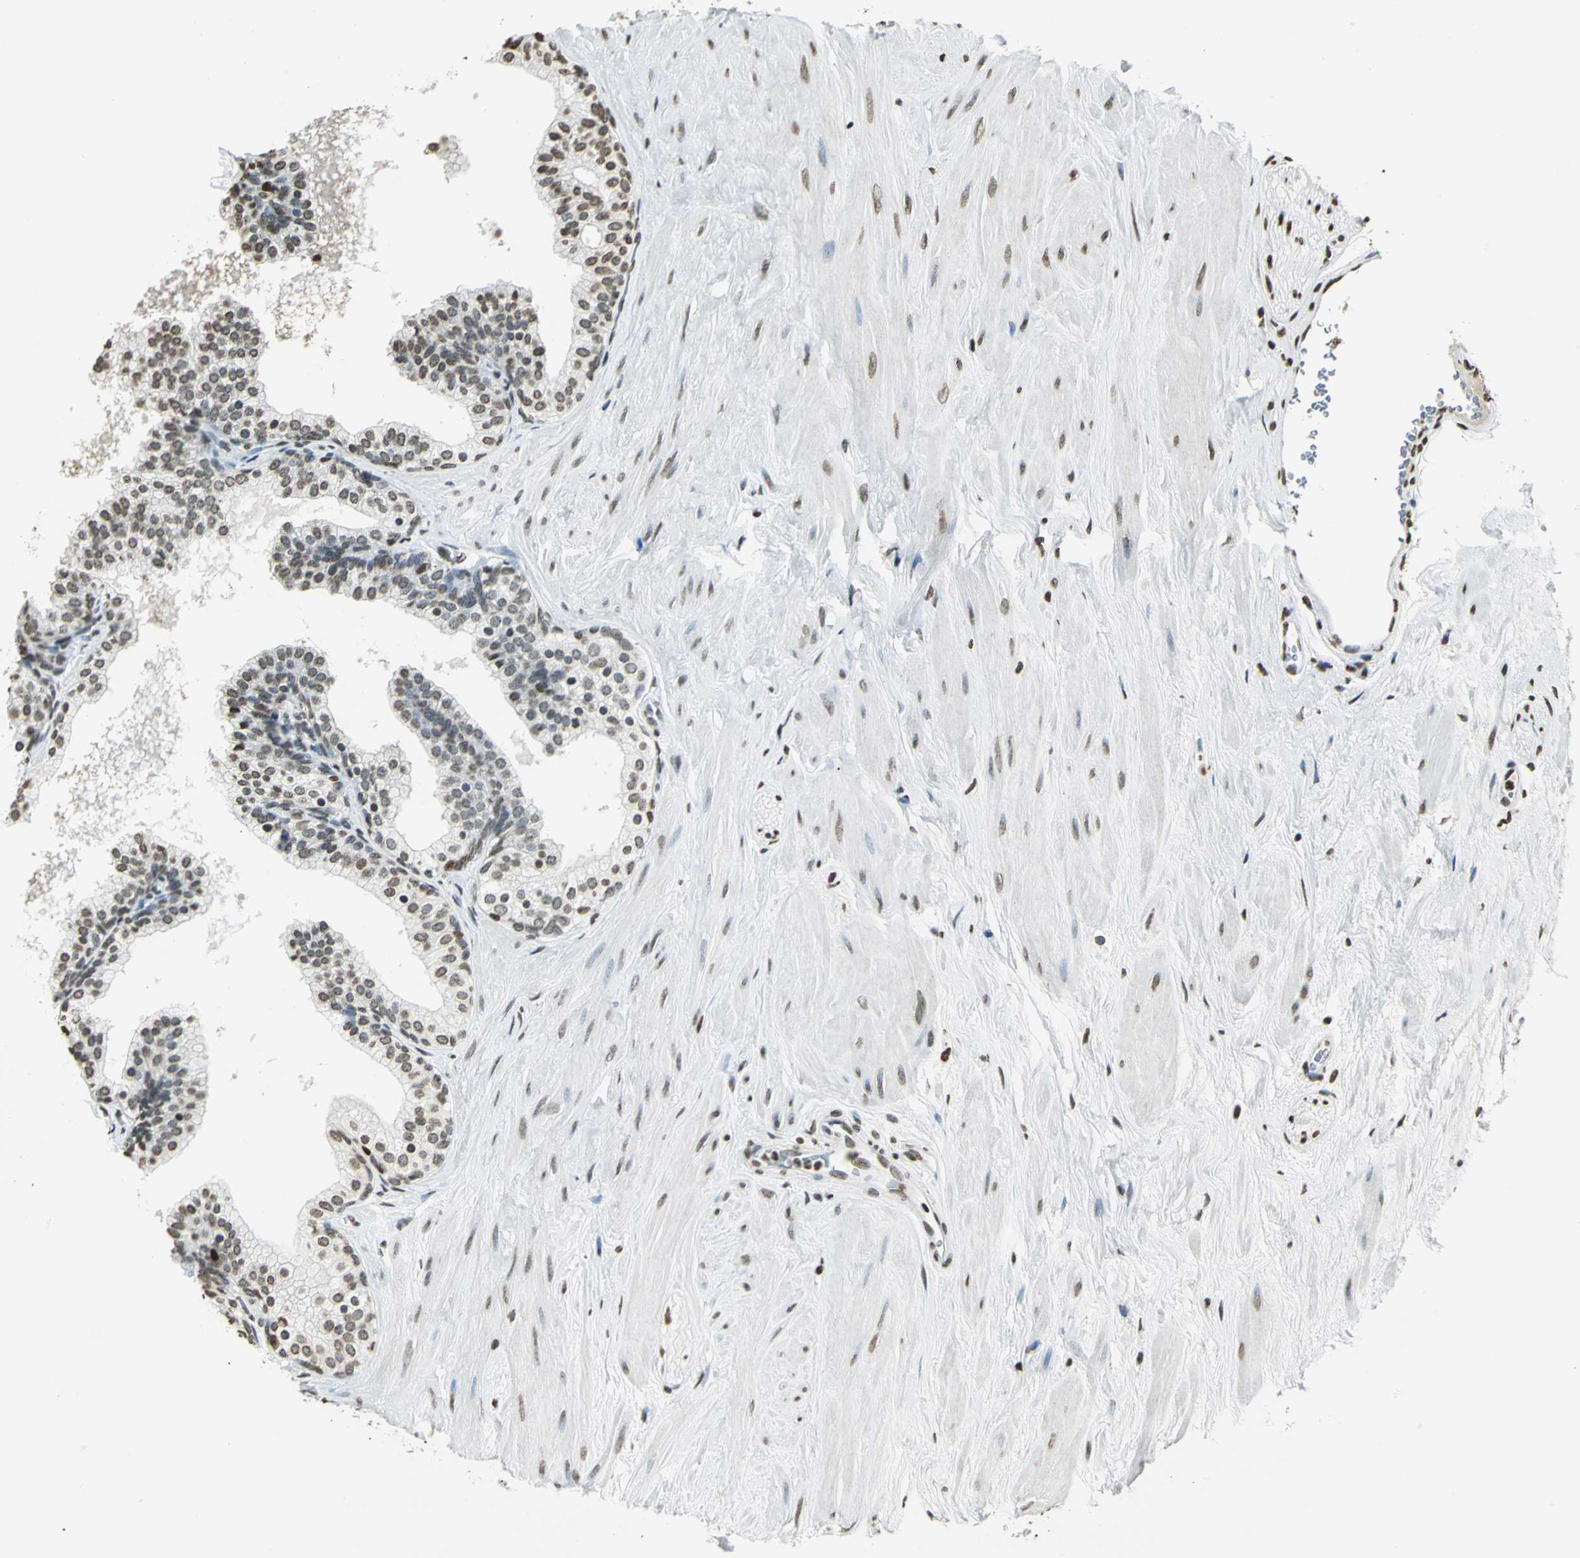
{"staining": {"intensity": "moderate", "quantity": ">75%", "location": "nuclear"}, "tissue": "prostate", "cell_type": "Glandular cells", "image_type": "normal", "snomed": [{"axis": "morphology", "description": "Normal tissue, NOS"}, {"axis": "topography", "description": "Prostate"}], "caption": "Human prostate stained with a brown dye displays moderate nuclear positive positivity in approximately >75% of glandular cells.", "gene": "MCM4", "patient": {"sex": "male", "age": 60}}